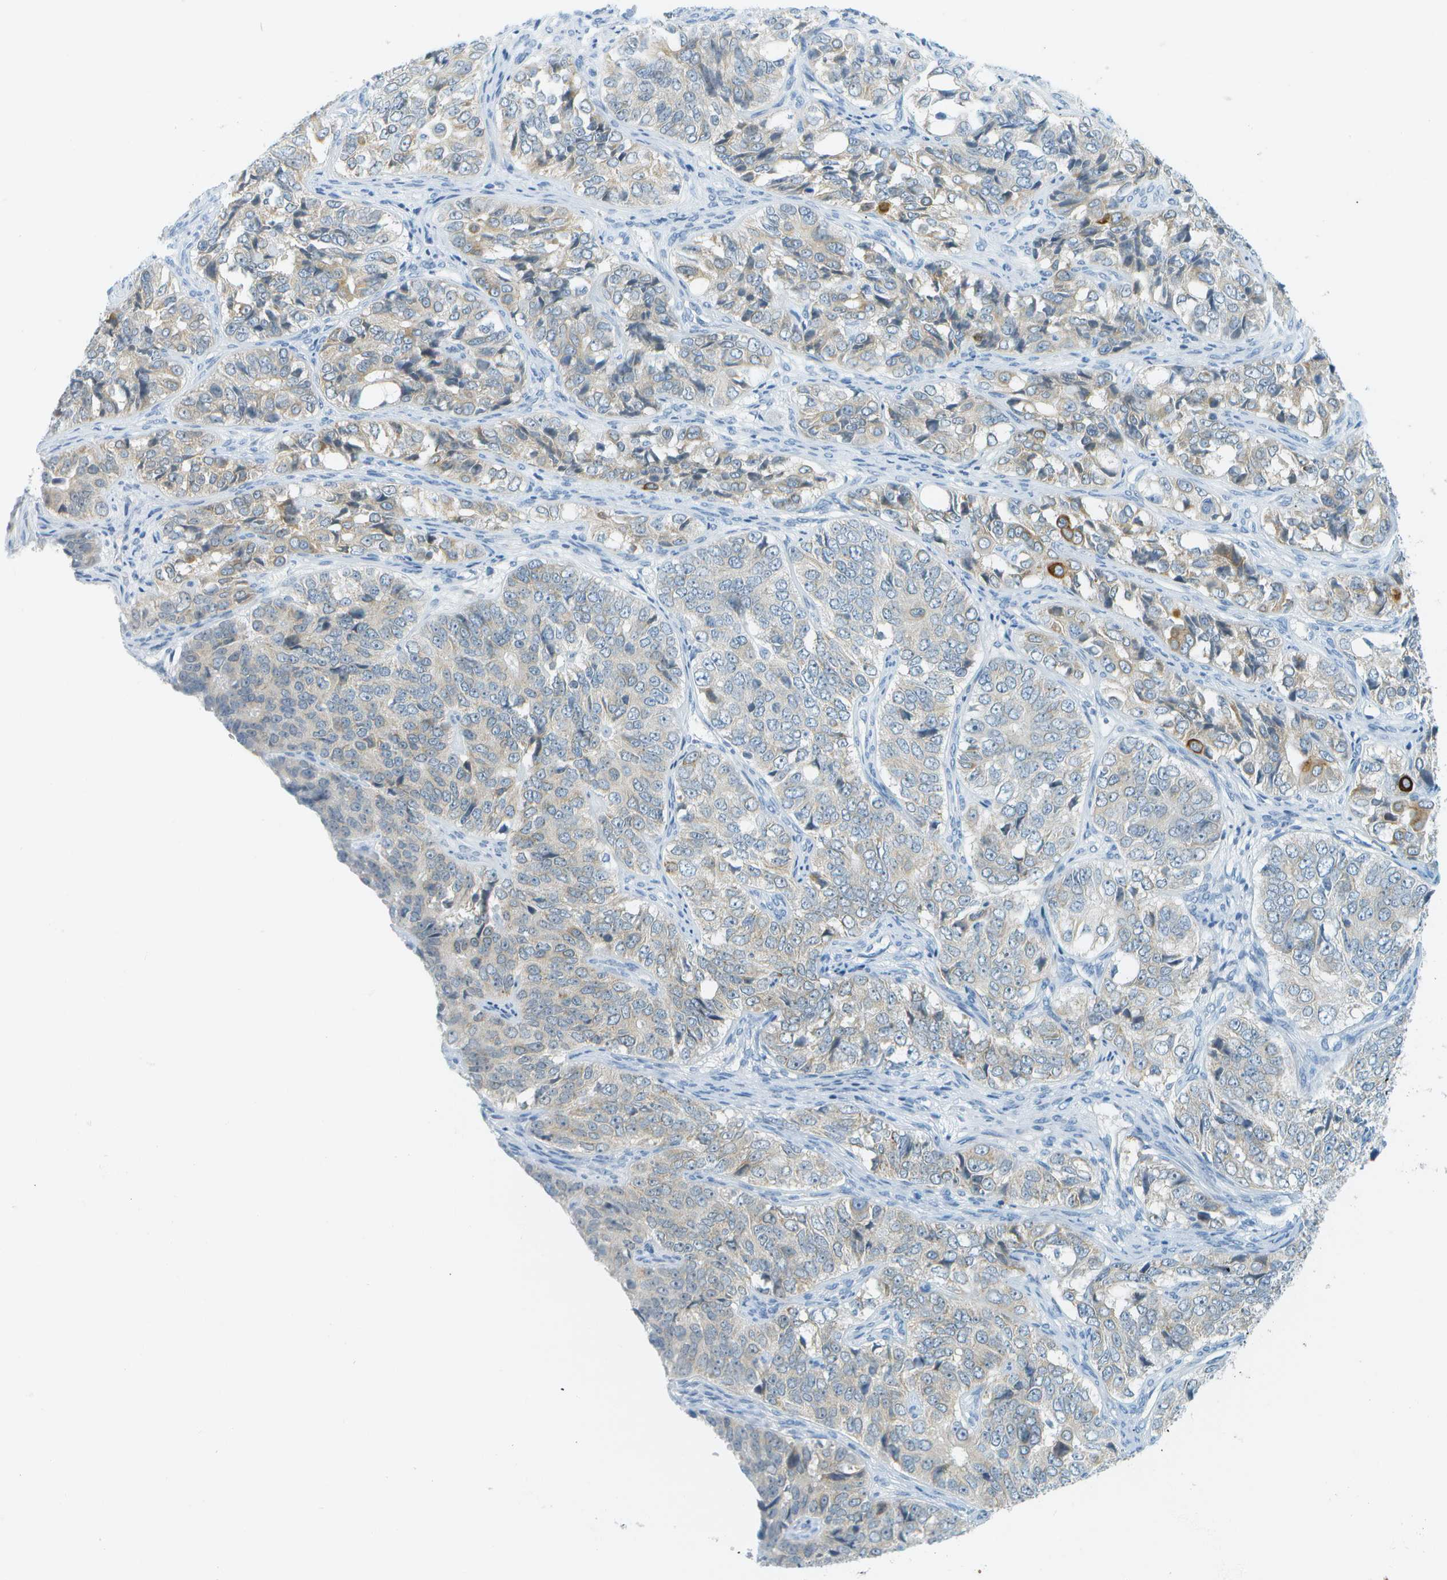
{"staining": {"intensity": "weak", "quantity": "<25%", "location": "cytoplasmic/membranous"}, "tissue": "ovarian cancer", "cell_type": "Tumor cells", "image_type": "cancer", "snomed": [{"axis": "morphology", "description": "Carcinoma, endometroid"}, {"axis": "topography", "description": "Ovary"}], "caption": "Tumor cells are negative for protein expression in human ovarian cancer (endometroid carcinoma). (DAB (3,3'-diaminobenzidine) immunohistochemistry with hematoxylin counter stain).", "gene": "SMYD5", "patient": {"sex": "female", "age": 51}}